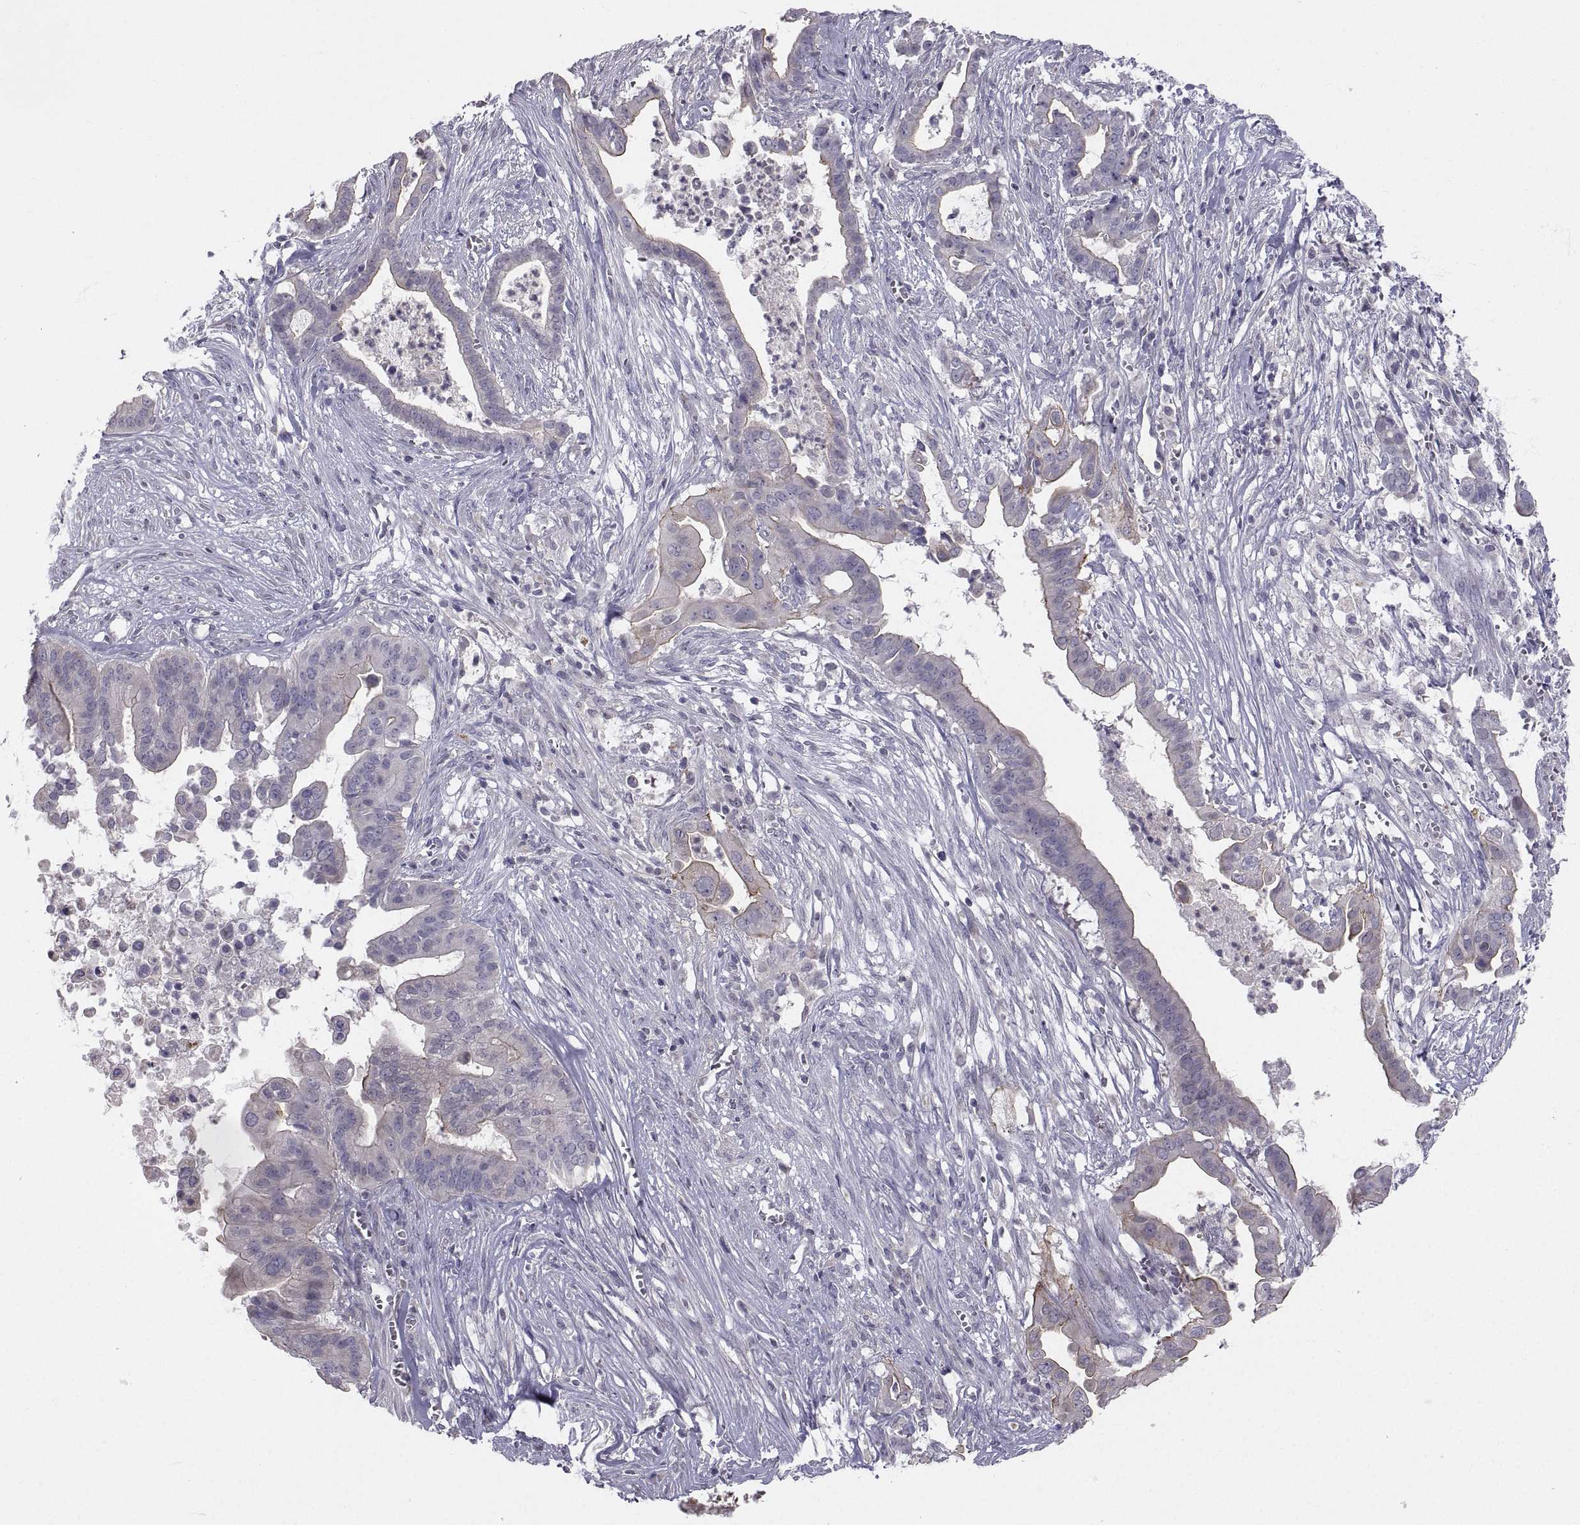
{"staining": {"intensity": "negative", "quantity": "none", "location": "none"}, "tissue": "pancreatic cancer", "cell_type": "Tumor cells", "image_type": "cancer", "snomed": [{"axis": "morphology", "description": "Adenocarcinoma, NOS"}, {"axis": "topography", "description": "Pancreas"}], "caption": "Immunohistochemistry of pancreatic adenocarcinoma reveals no staining in tumor cells. (Brightfield microscopy of DAB (3,3'-diaminobenzidine) immunohistochemistry (IHC) at high magnification).", "gene": "ZNF185", "patient": {"sex": "male", "age": 61}}